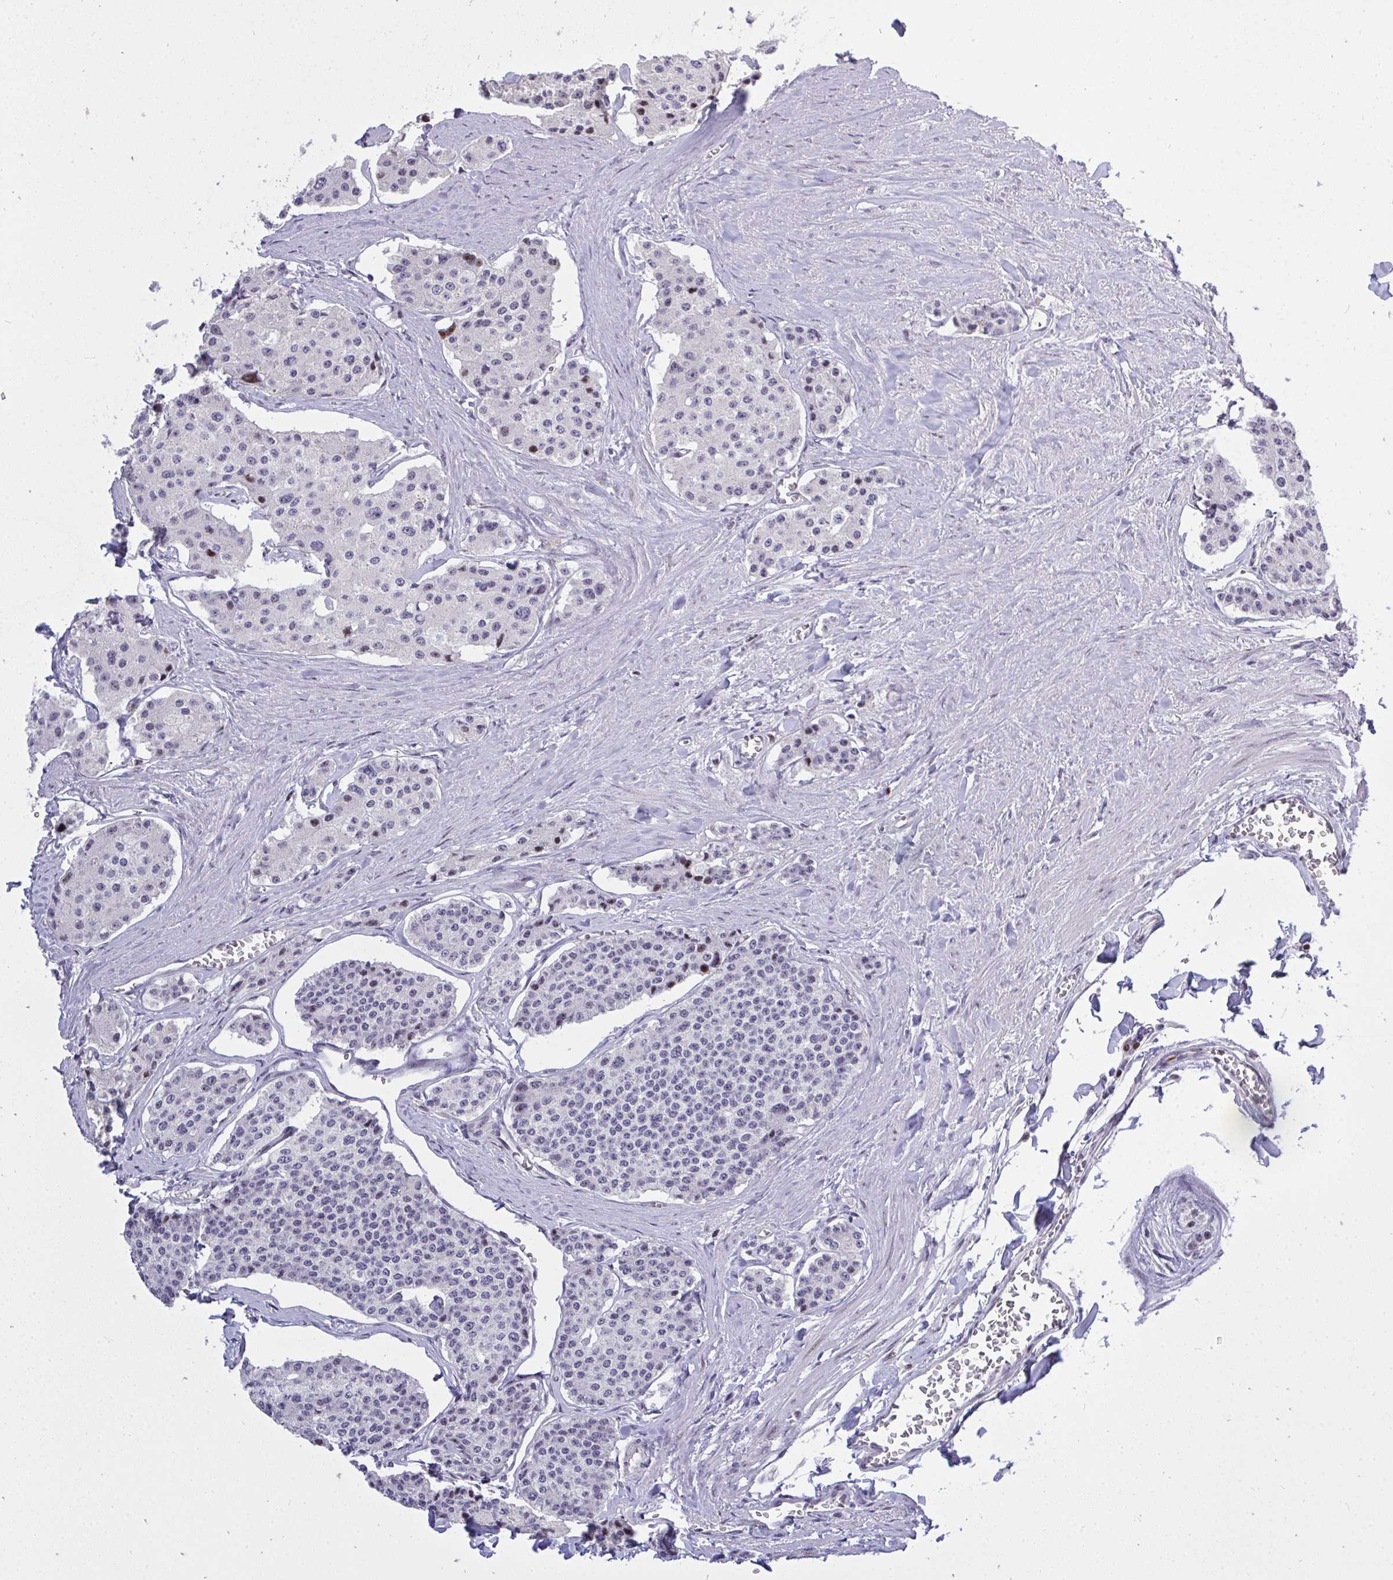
{"staining": {"intensity": "moderate", "quantity": "<25%", "location": "nuclear"}, "tissue": "carcinoid", "cell_type": "Tumor cells", "image_type": "cancer", "snomed": [{"axis": "morphology", "description": "Carcinoid, malignant, NOS"}, {"axis": "topography", "description": "Small intestine"}], "caption": "Immunohistochemistry (IHC) micrograph of neoplastic tissue: human carcinoid (malignant) stained using immunohistochemistry (IHC) reveals low levels of moderate protein expression localized specifically in the nuclear of tumor cells, appearing as a nuclear brown color.", "gene": "PLPPR3", "patient": {"sex": "female", "age": 65}}